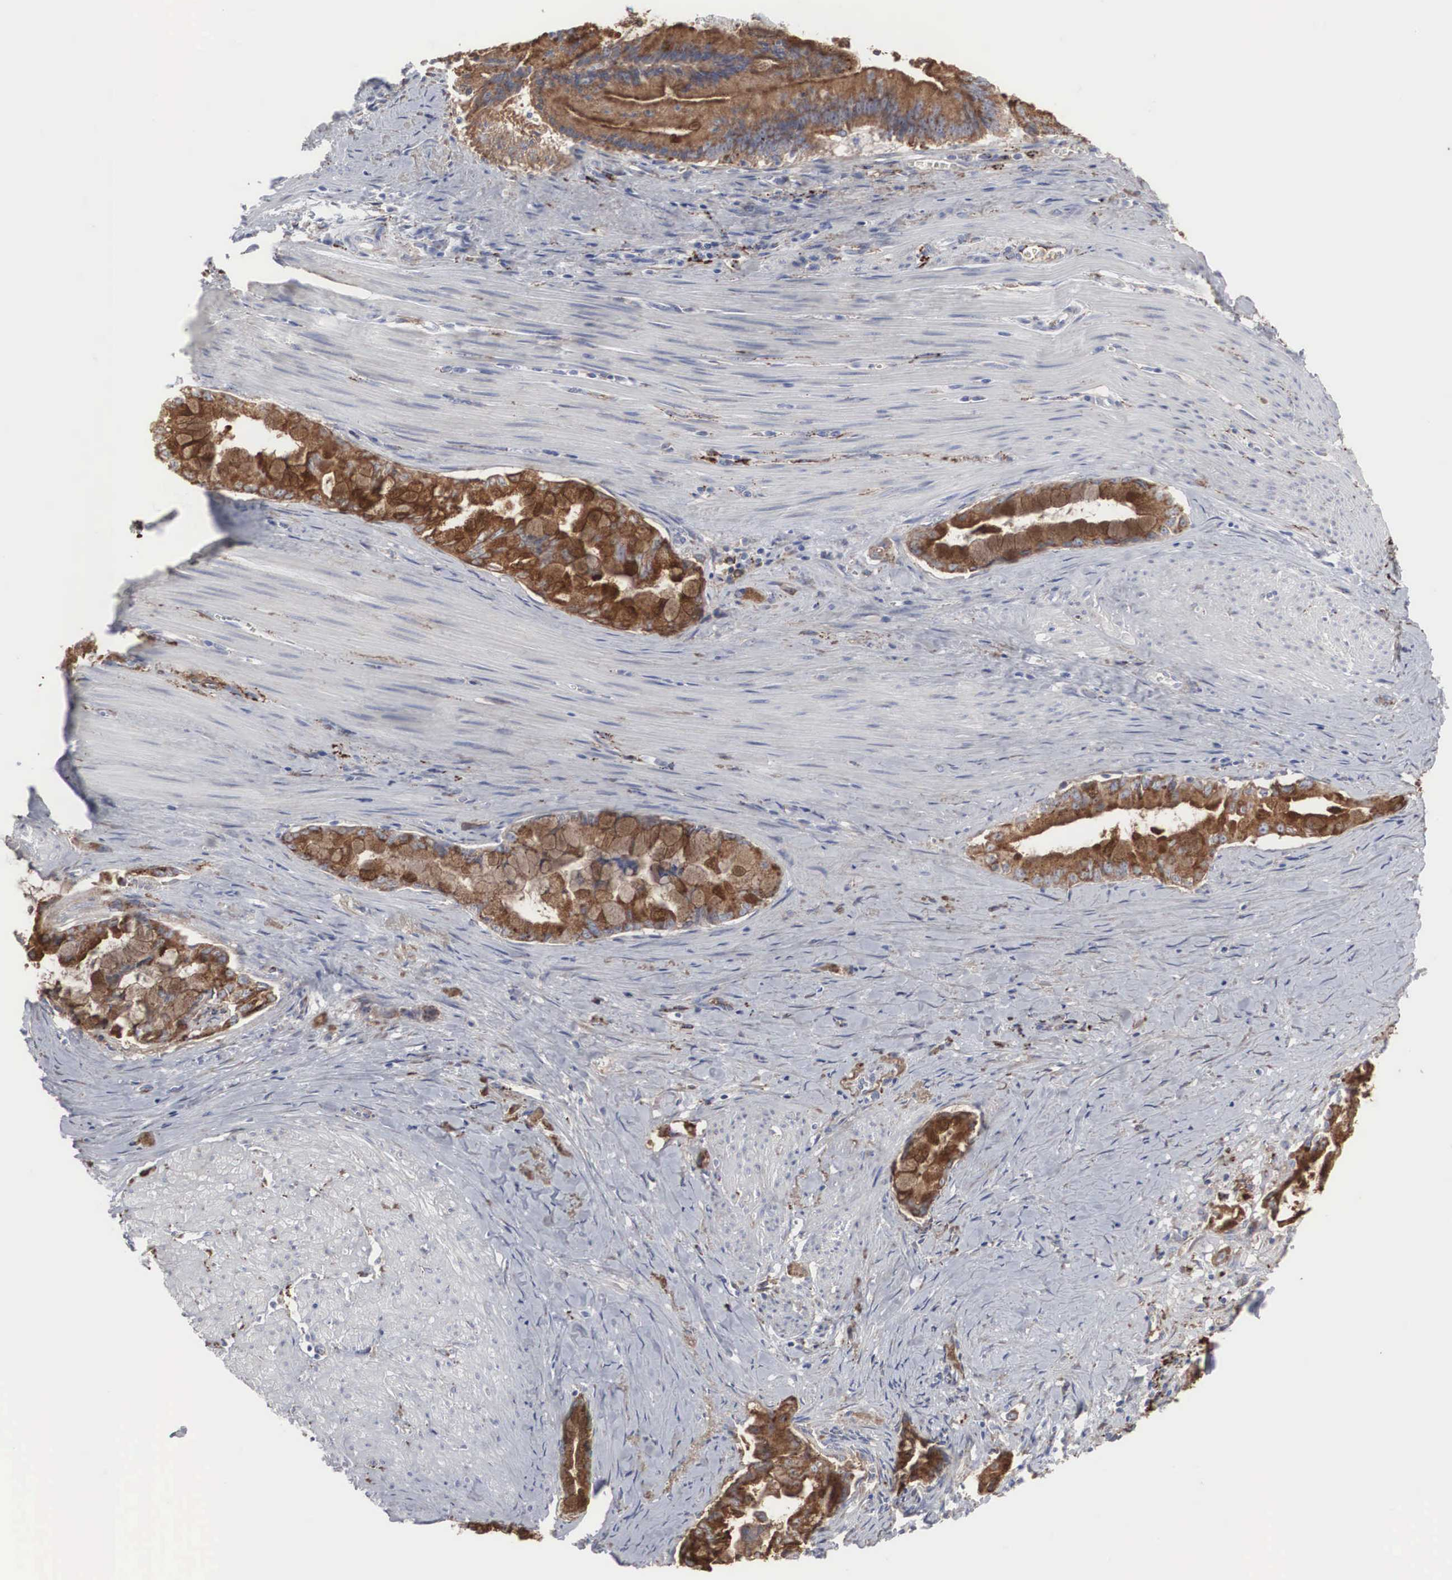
{"staining": {"intensity": "moderate", "quantity": ">75%", "location": "cytoplasmic/membranous"}, "tissue": "pancreatic cancer", "cell_type": "Tumor cells", "image_type": "cancer", "snomed": [{"axis": "morphology", "description": "Adenocarcinoma, NOS"}, {"axis": "topography", "description": "Pancreas"}], "caption": "Protein staining reveals moderate cytoplasmic/membranous expression in about >75% of tumor cells in adenocarcinoma (pancreatic).", "gene": "LGALS3BP", "patient": {"sex": "male", "age": 59}}